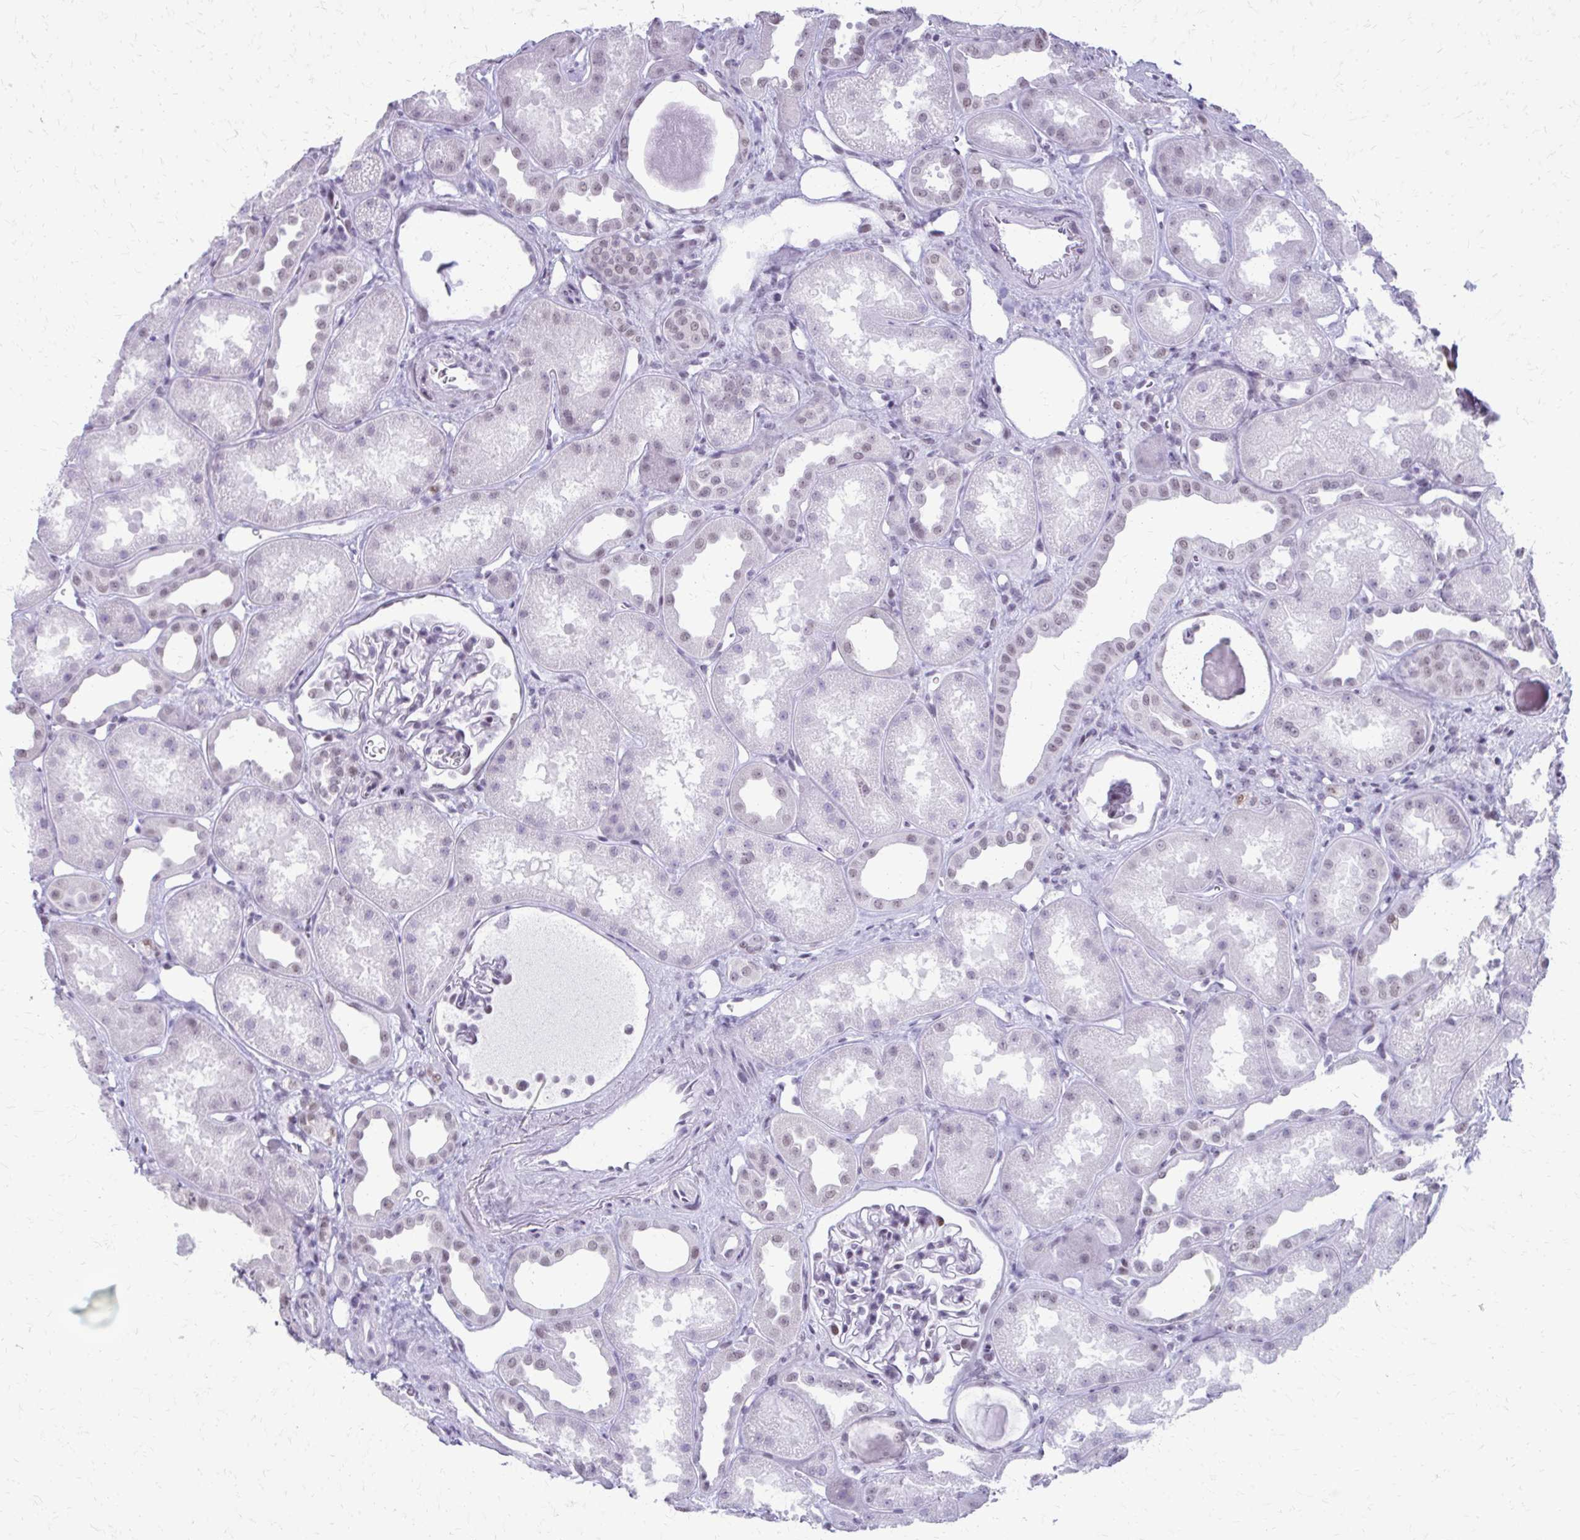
{"staining": {"intensity": "weak", "quantity": "<25%", "location": "nuclear"}, "tissue": "kidney", "cell_type": "Cells in glomeruli", "image_type": "normal", "snomed": [{"axis": "morphology", "description": "Normal tissue, NOS"}, {"axis": "topography", "description": "Kidney"}], "caption": "Immunohistochemical staining of normal human kidney reveals no significant positivity in cells in glomeruli. The staining was performed using DAB to visualize the protein expression in brown, while the nuclei were stained in blue with hematoxylin (Magnification: 20x).", "gene": "SS18", "patient": {"sex": "male", "age": 61}}